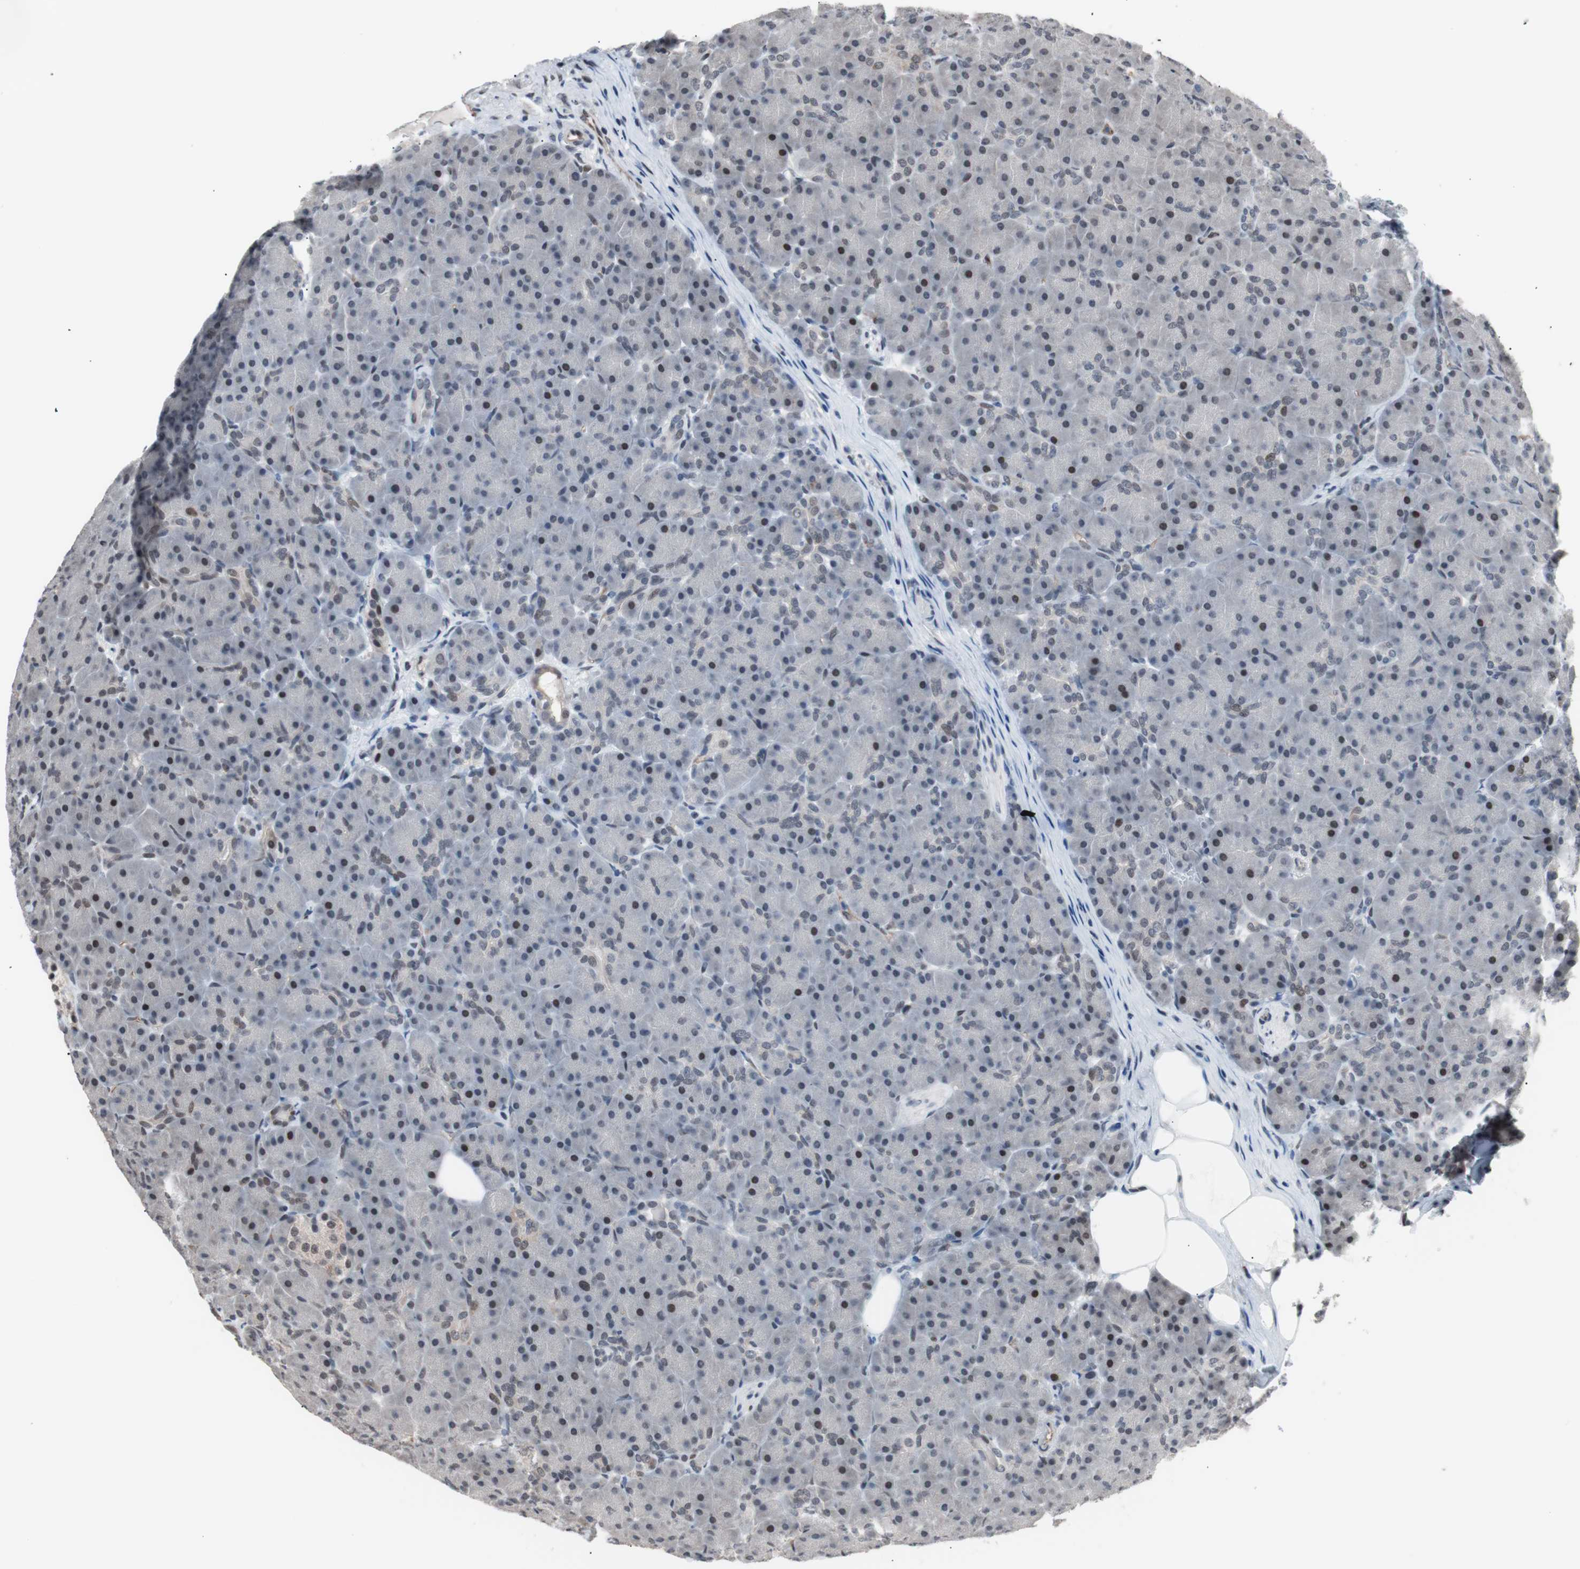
{"staining": {"intensity": "moderate", "quantity": "25%-75%", "location": "nuclear"}, "tissue": "pancreas", "cell_type": "Exocrine glandular cells", "image_type": "normal", "snomed": [{"axis": "morphology", "description": "Normal tissue, NOS"}, {"axis": "topography", "description": "Pancreas"}], "caption": "Unremarkable pancreas displays moderate nuclear positivity in about 25%-75% of exocrine glandular cells.", "gene": "POGZ", "patient": {"sex": "male", "age": 66}}